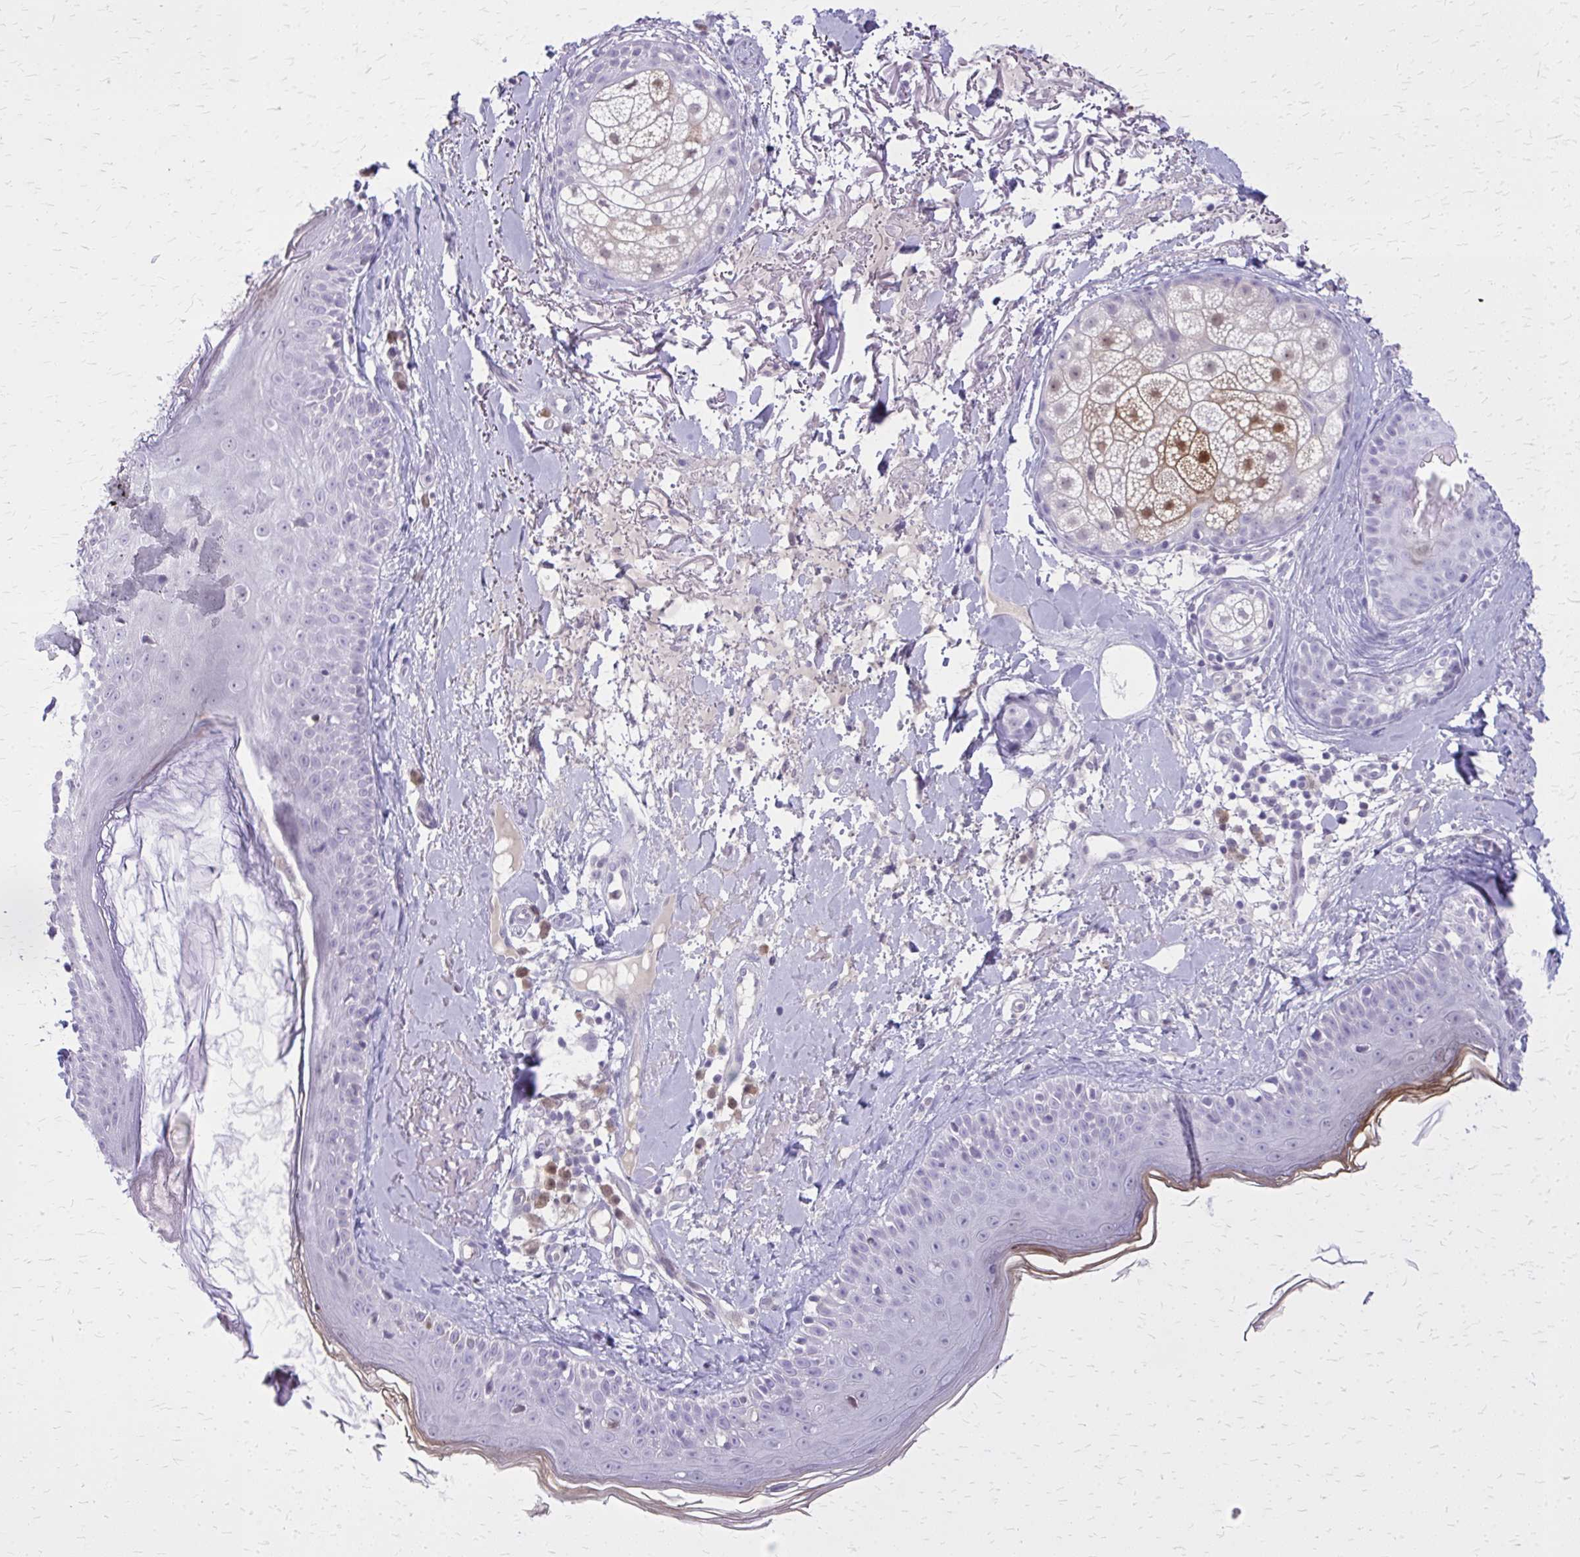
{"staining": {"intensity": "negative", "quantity": "none", "location": "none"}, "tissue": "skin", "cell_type": "Fibroblasts", "image_type": "normal", "snomed": [{"axis": "morphology", "description": "Normal tissue, NOS"}, {"axis": "topography", "description": "Skin"}], "caption": "This is a photomicrograph of IHC staining of benign skin, which shows no positivity in fibroblasts. Brightfield microscopy of immunohistochemistry (IHC) stained with DAB (3,3'-diaminobenzidine) (brown) and hematoxylin (blue), captured at high magnification.", "gene": "GLRX", "patient": {"sex": "male", "age": 73}}